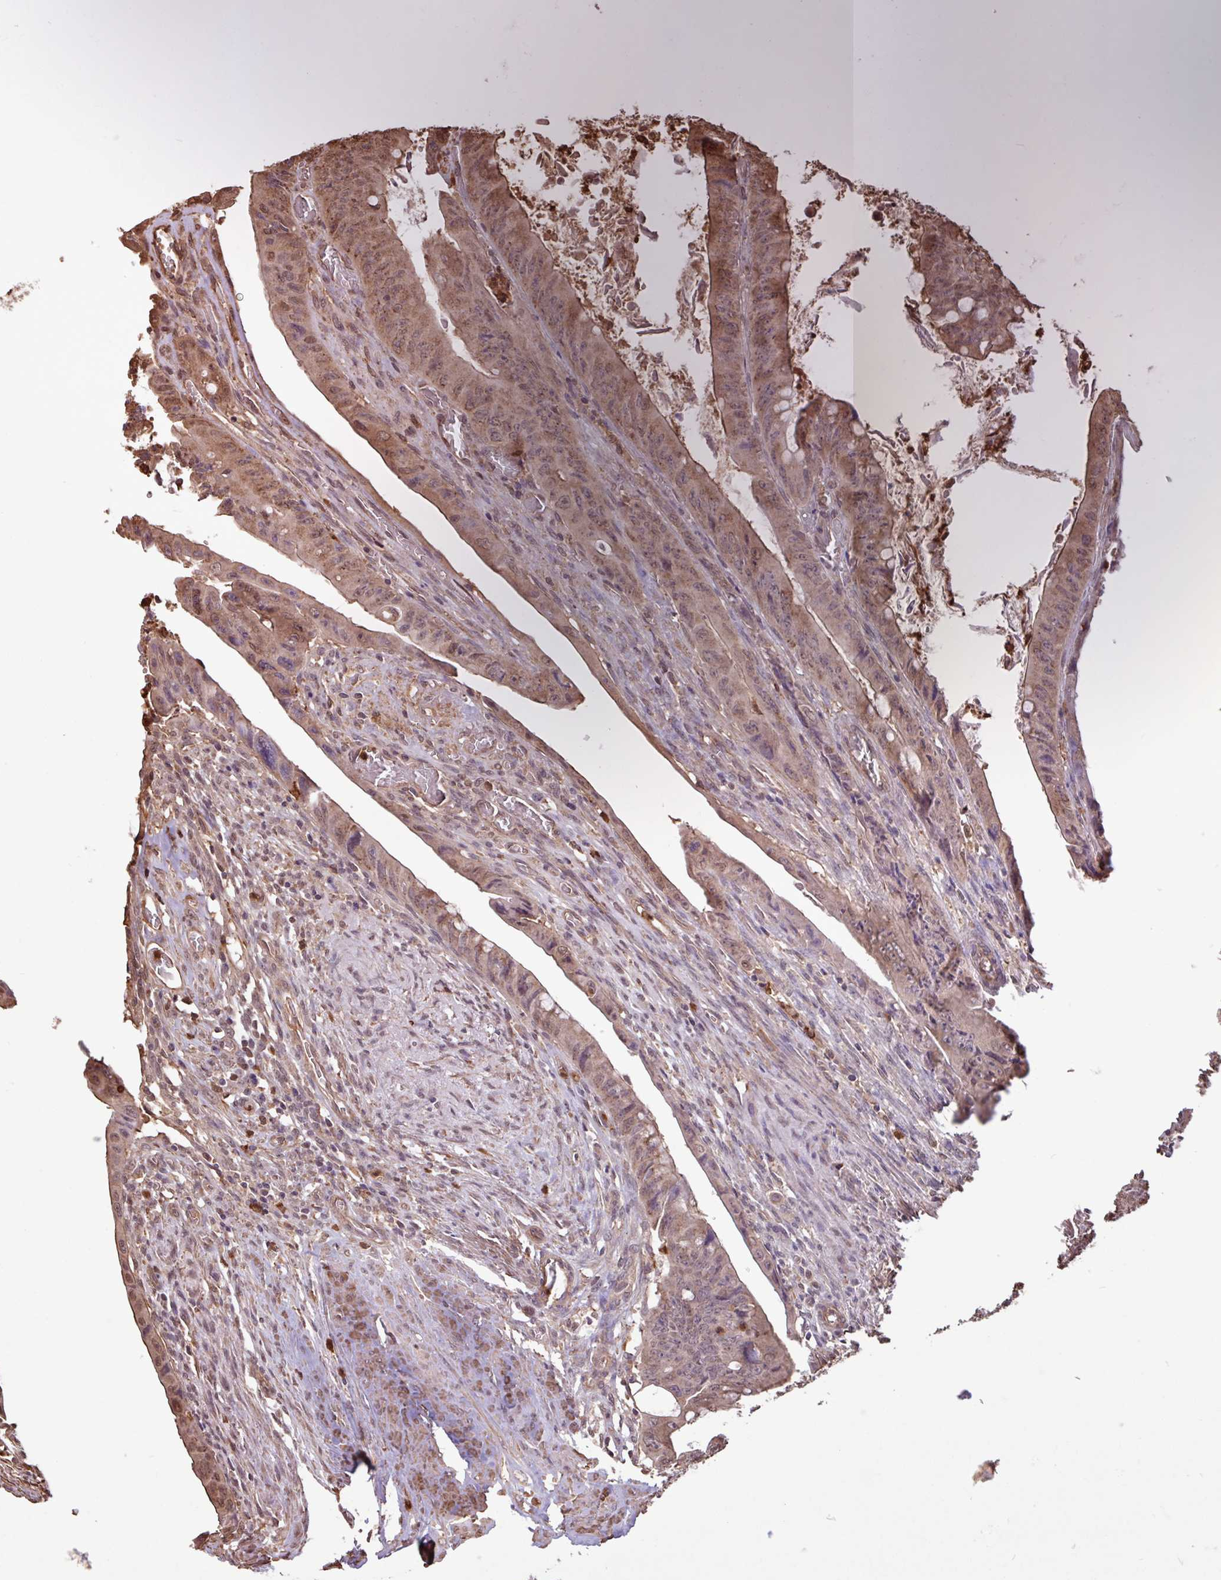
{"staining": {"intensity": "moderate", "quantity": ">75%", "location": "cytoplasmic/membranous,nuclear"}, "tissue": "colorectal cancer", "cell_type": "Tumor cells", "image_type": "cancer", "snomed": [{"axis": "morphology", "description": "Adenocarcinoma, NOS"}, {"axis": "topography", "description": "Rectum"}], "caption": "Colorectal cancer (adenocarcinoma) stained with DAB immunohistochemistry (IHC) exhibits medium levels of moderate cytoplasmic/membranous and nuclear staining in about >75% of tumor cells. The staining was performed using DAB (3,3'-diaminobenzidine), with brown indicating positive protein expression. Nuclei are stained blue with hematoxylin.", "gene": "CHST11", "patient": {"sex": "male", "age": 78}}